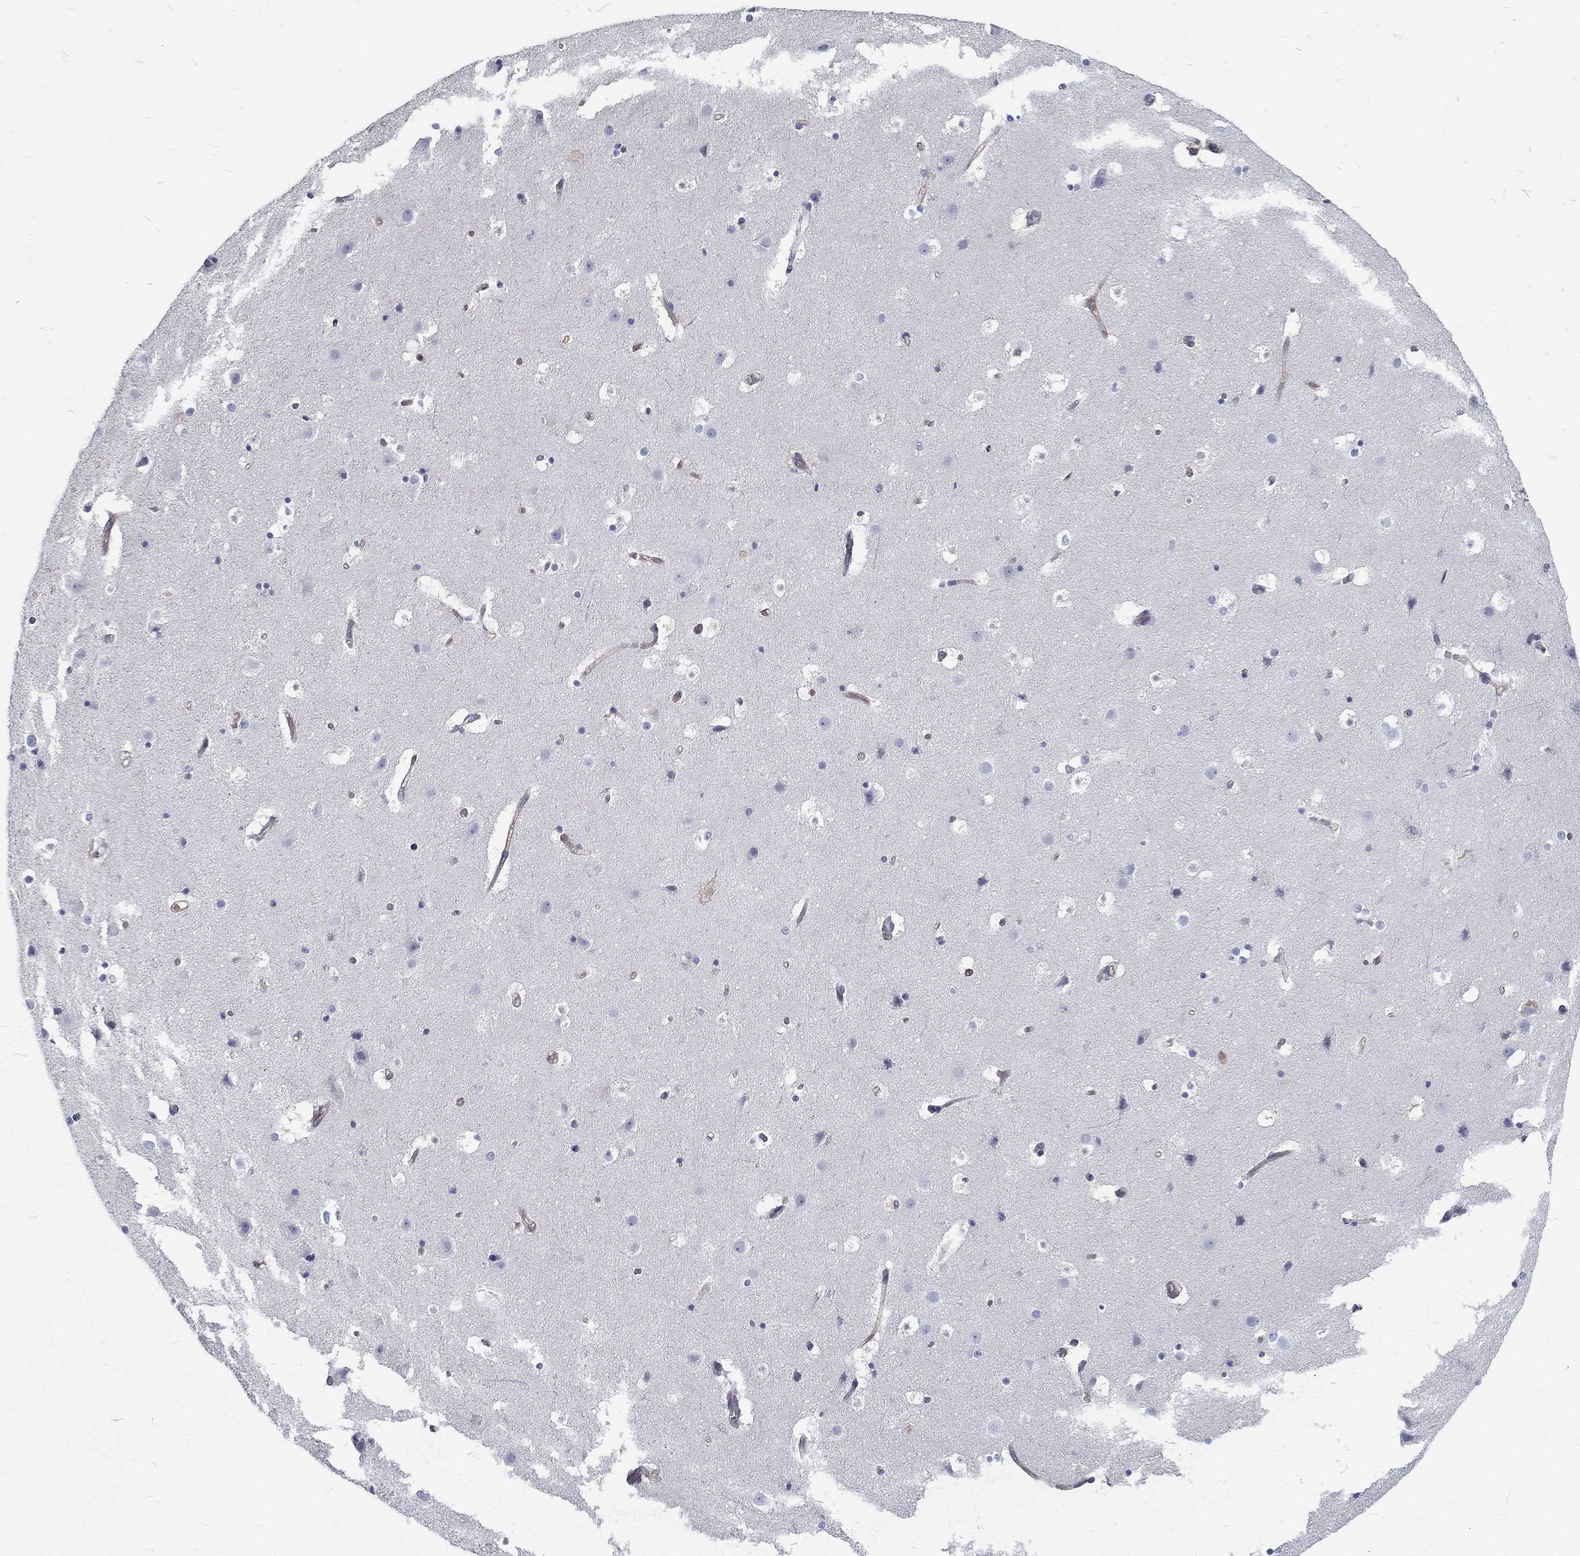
{"staining": {"intensity": "negative", "quantity": "none", "location": "none"}, "tissue": "cerebral cortex", "cell_type": "Endothelial cells", "image_type": "normal", "snomed": [{"axis": "morphology", "description": "Normal tissue, NOS"}, {"axis": "topography", "description": "Cerebral cortex"}], "caption": "Cerebral cortex stained for a protein using IHC reveals no positivity endothelial cells.", "gene": "MTMR11", "patient": {"sex": "female", "age": 52}}